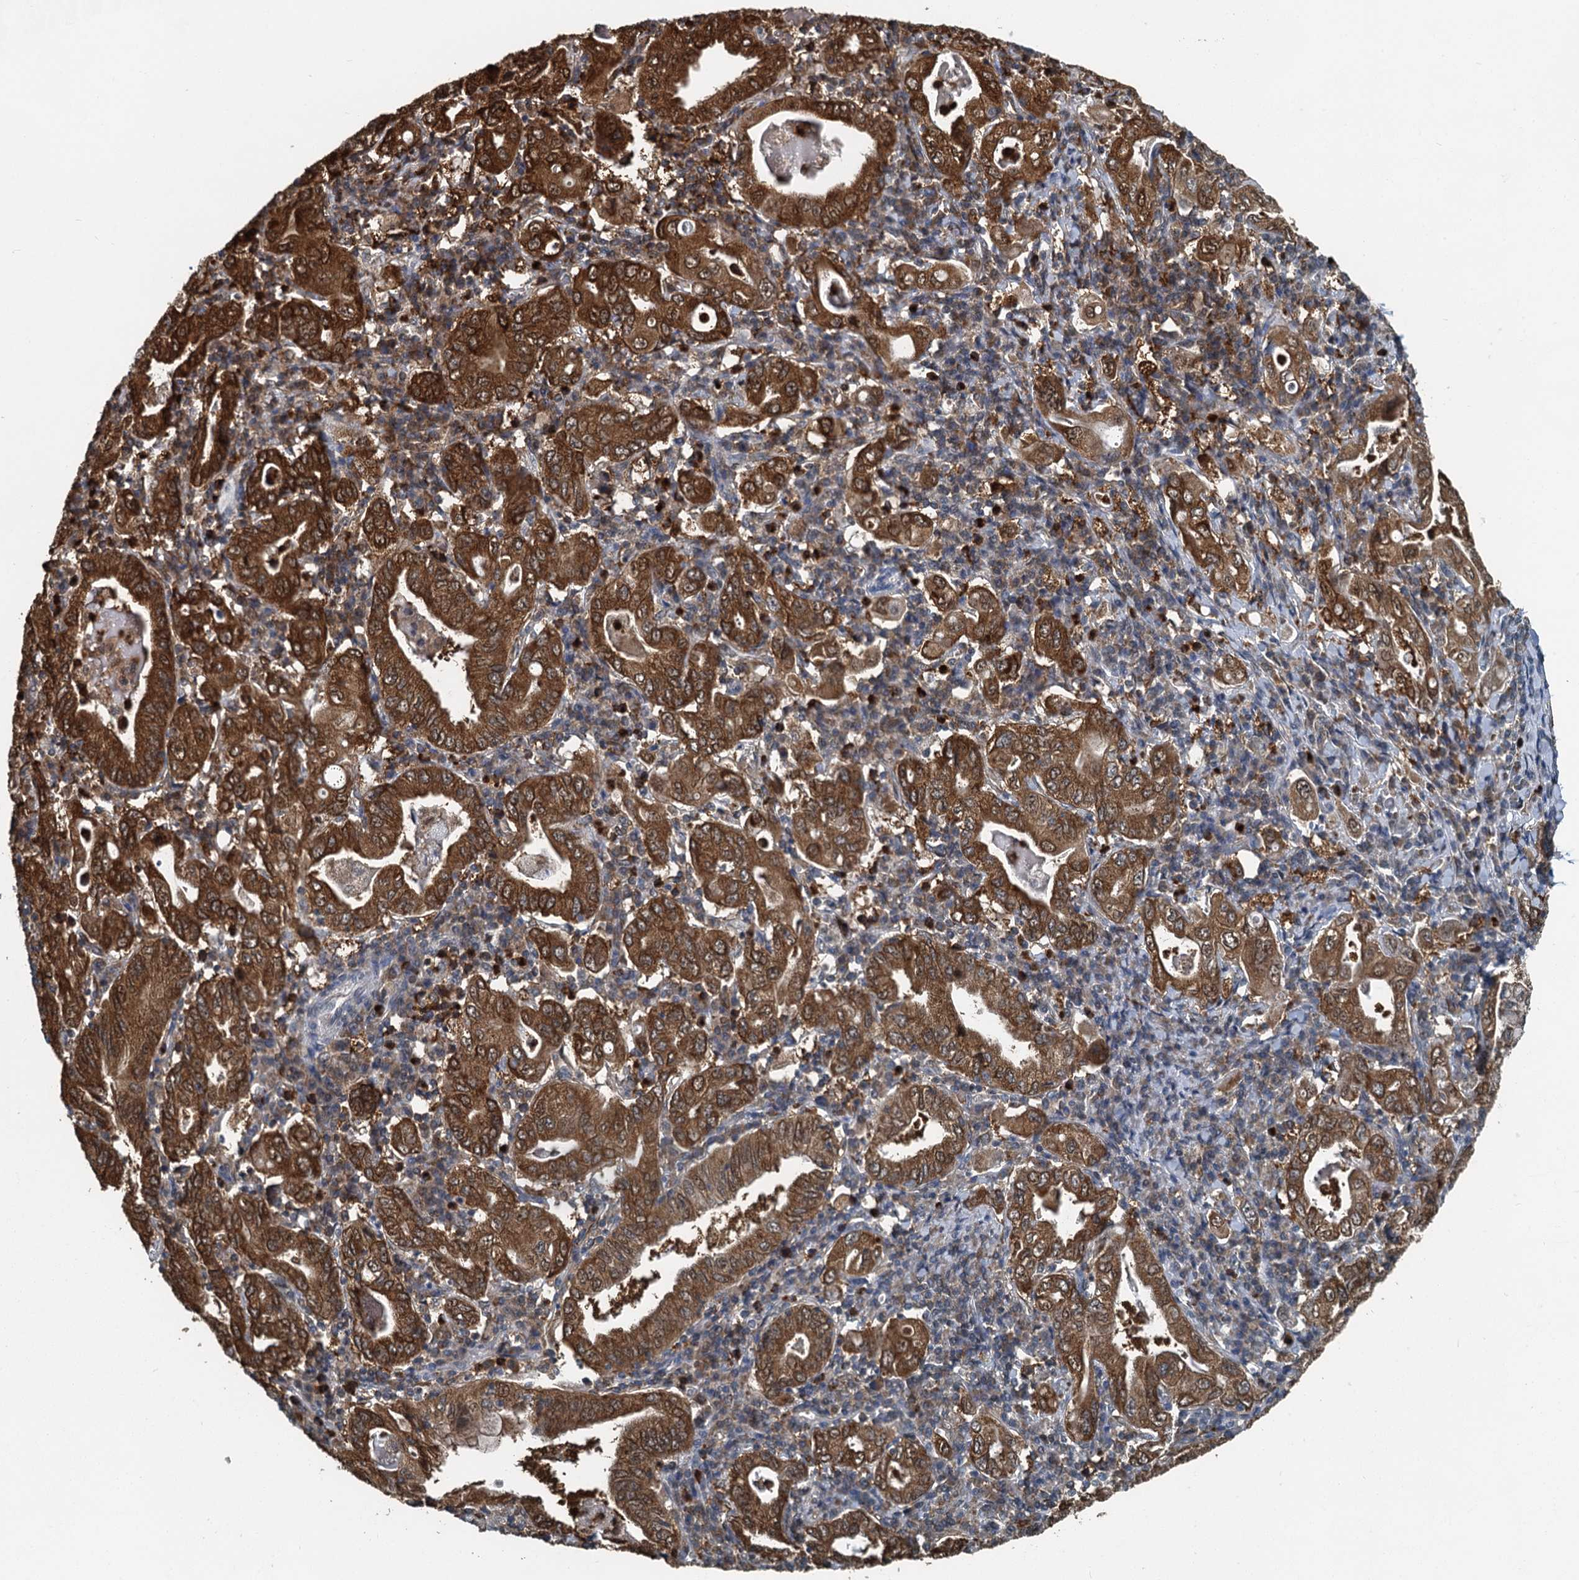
{"staining": {"intensity": "strong", "quantity": ">75%", "location": "cytoplasmic/membranous"}, "tissue": "stomach cancer", "cell_type": "Tumor cells", "image_type": "cancer", "snomed": [{"axis": "morphology", "description": "Normal tissue, NOS"}, {"axis": "morphology", "description": "Adenocarcinoma, NOS"}, {"axis": "topography", "description": "Esophagus"}, {"axis": "topography", "description": "Stomach, upper"}, {"axis": "topography", "description": "Peripheral nerve tissue"}], "caption": "A brown stain labels strong cytoplasmic/membranous positivity of a protein in stomach adenocarcinoma tumor cells.", "gene": "GPI", "patient": {"sex": "male", "age": 62}}